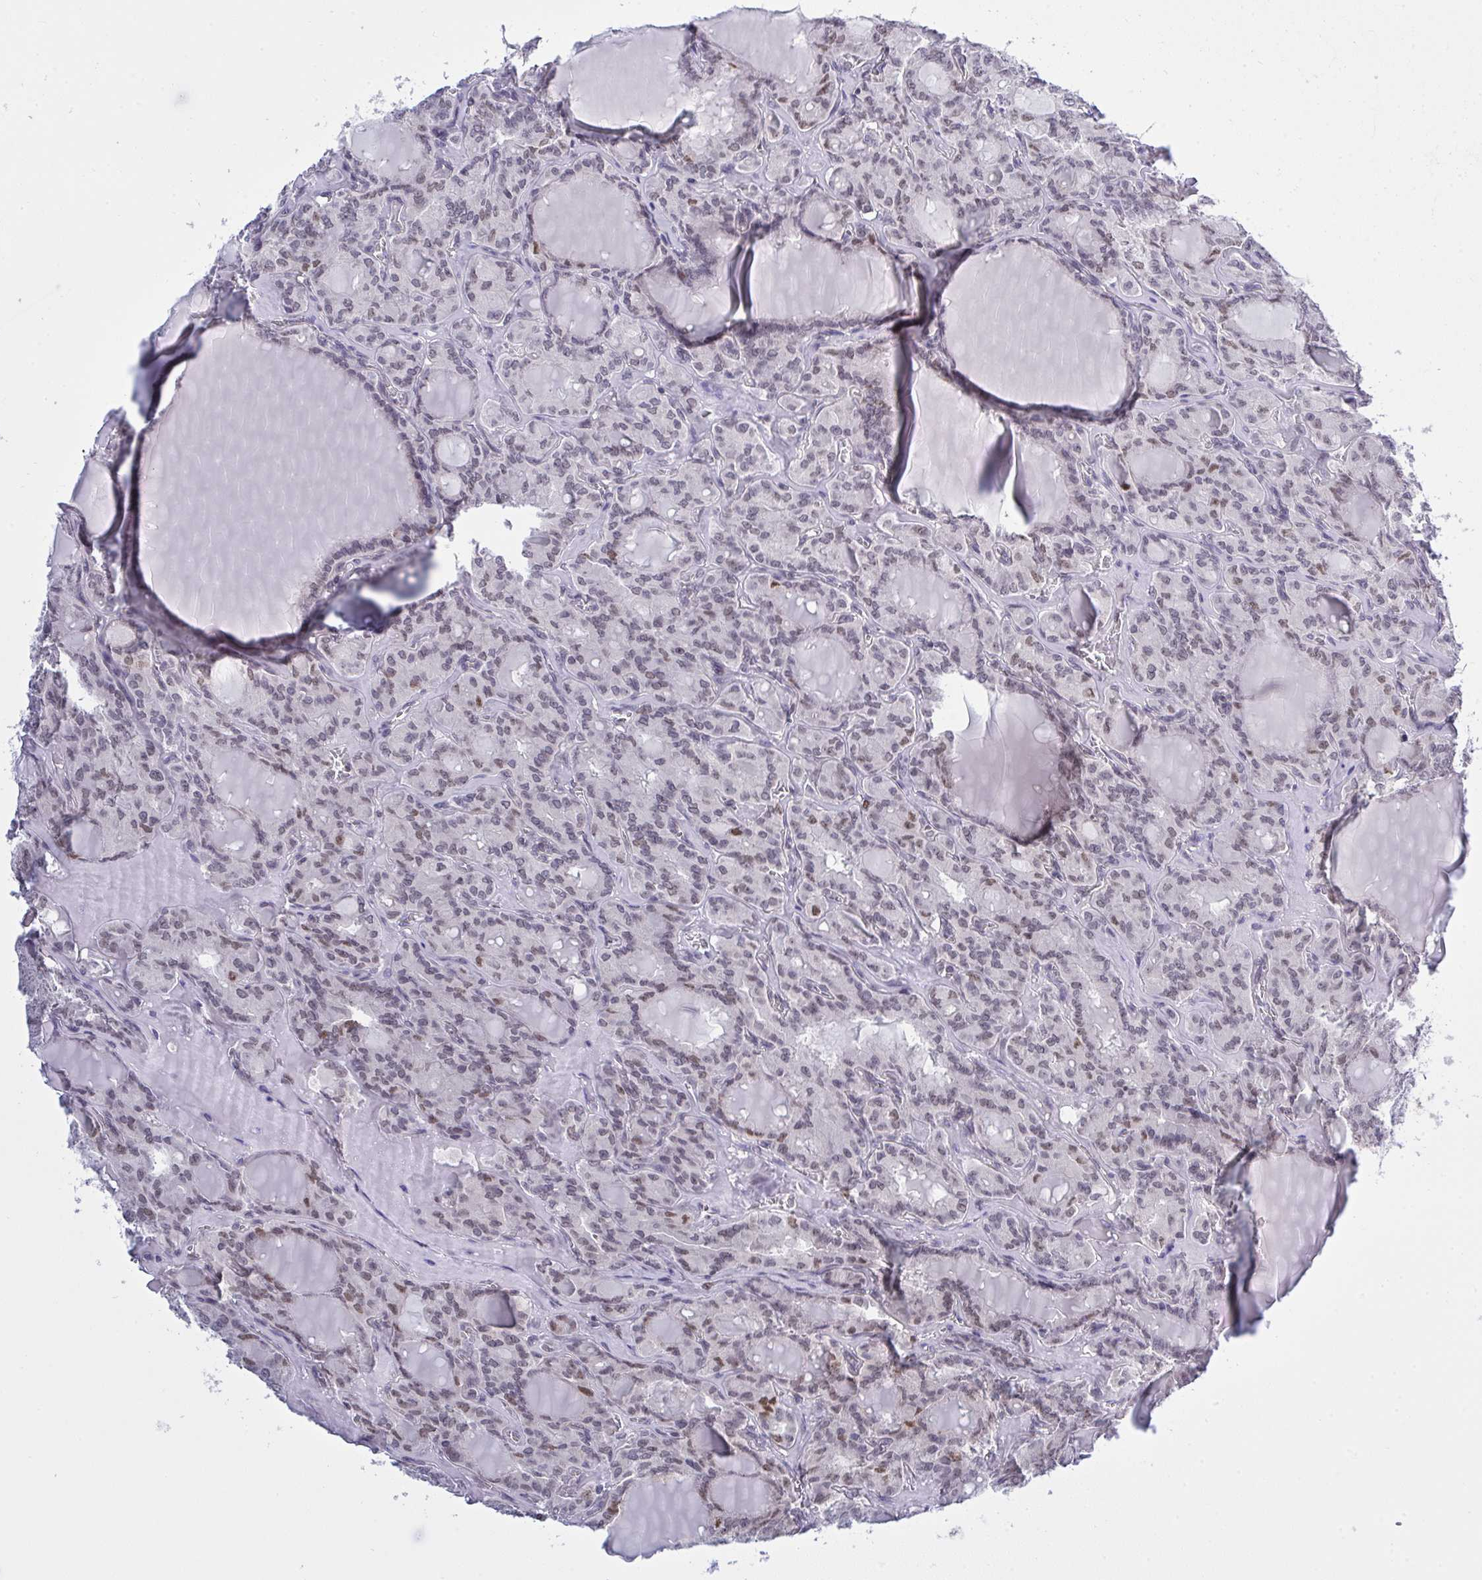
{"staining": {"intensity": "negative", "quantity": "none", "location": "none"}, "tissue": "thyroid cancer", "cell_type": "Tumor cells", "image_type": "cancer", "snomed": [{"axis": "morphology", "description": "Papillary adenocarcinoma, NOS"}, {"axis": "topography", "description": "Thyroid gland"}], "caption": "IHC photomicrograph of human thyroid cancer (papillary adenocarcinoma) stained for a protein (brown), which reveals no expression in tumor cells. (Brightfield microscopy of DAB immunohistochemistry (IHC) at high magnification).", "gene": "RFC4", "patient": {"sex": "male", "age": 87}}